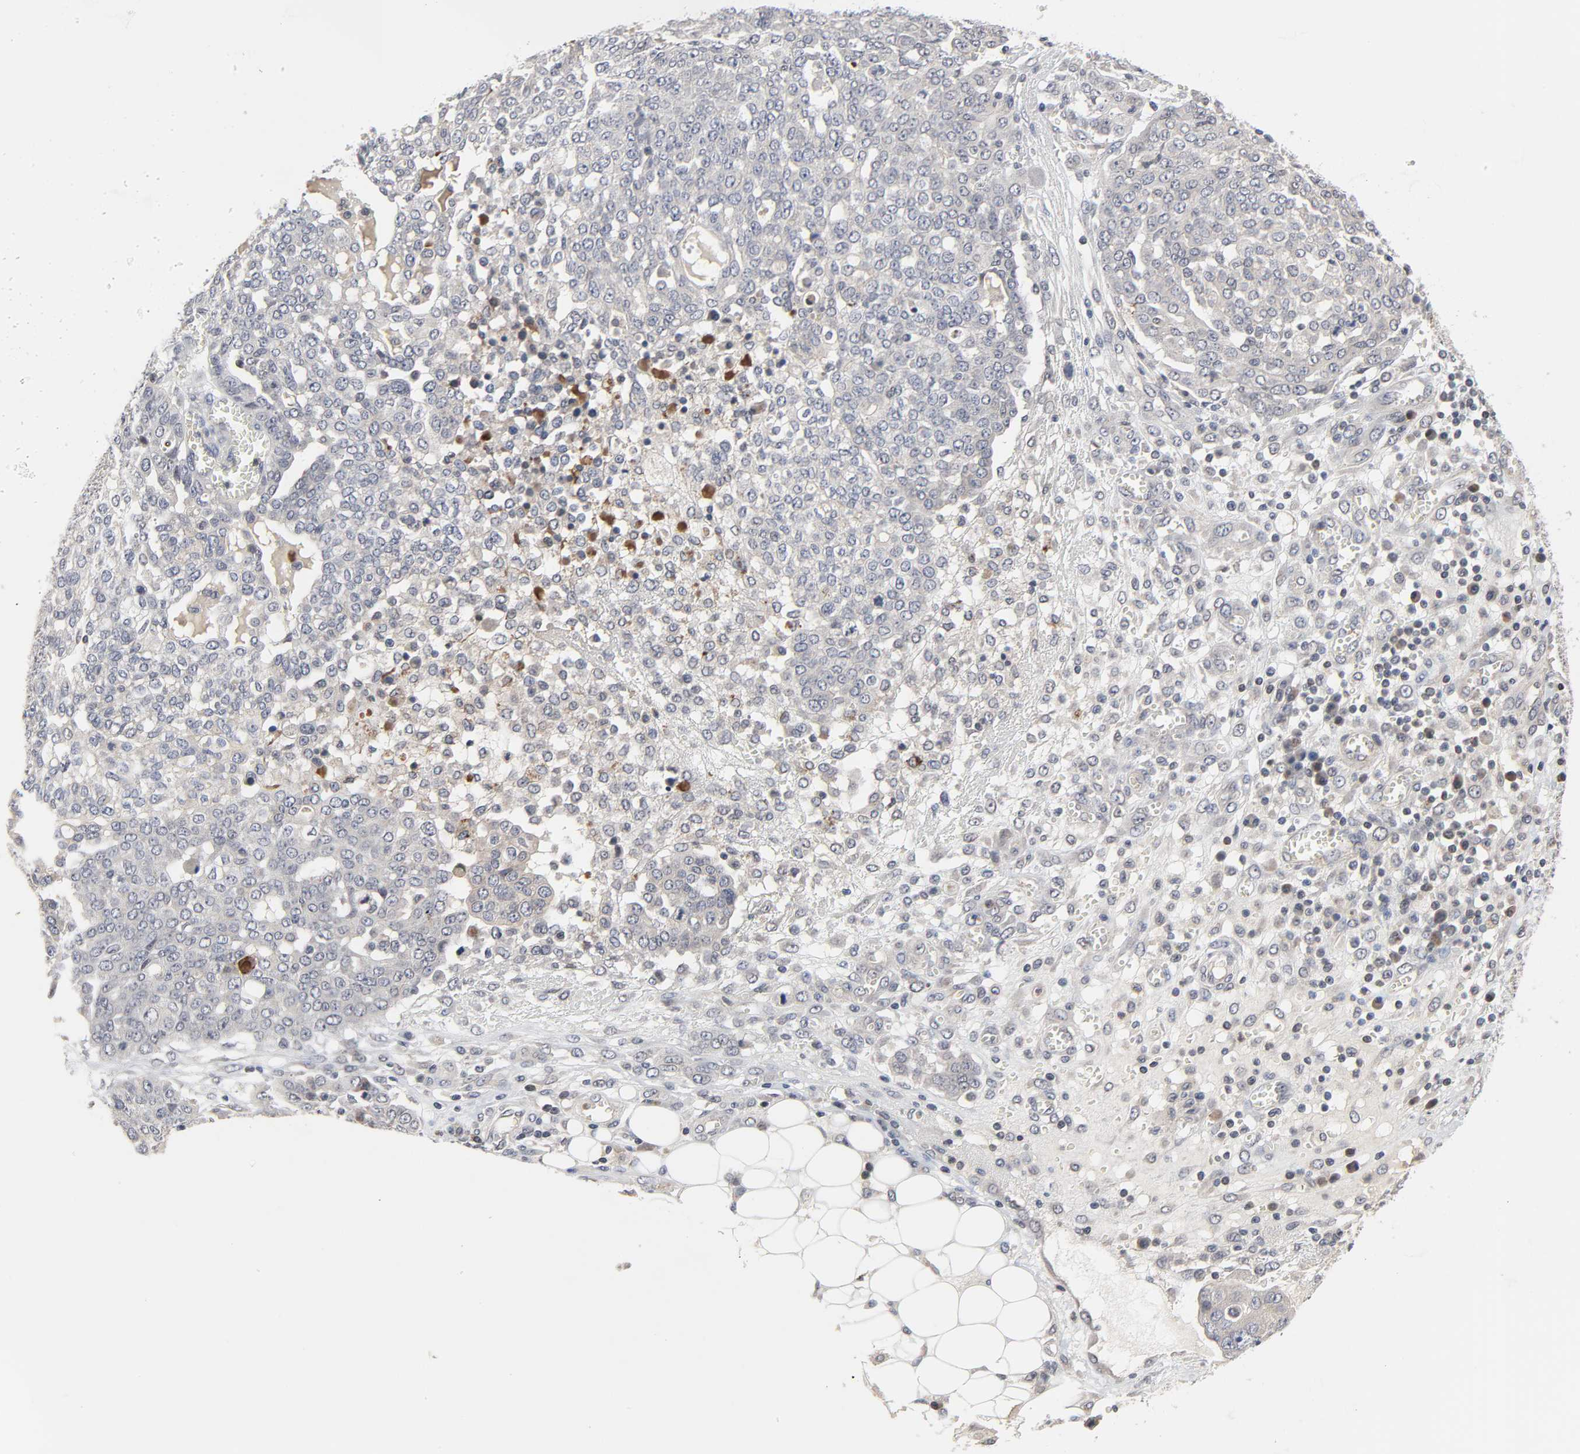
{"staining": {"intensity": "weak", "quantity": "25%-75%", "location": "cytoplasmic/membranous"}, "tissue": "ovarian cancer", "cell_type": "Tumor cells", "image_type": "cancer", "snomed": [{"axis": "morphology", "description": "Cystadenocarcinoma, serous, NOS"}, {"axis": "topography", "description": "Soft tissue"}, {"axis": "topography", "description": "Ovary"}], "caption": "A brown stain labels weak cytoplasmic/membranous expression of a protein in human serous cystadenocarcinoma (ovarian) tumor cells.", "gene": "CCDC175", "patient": {"sex": "female", "age": 57}}